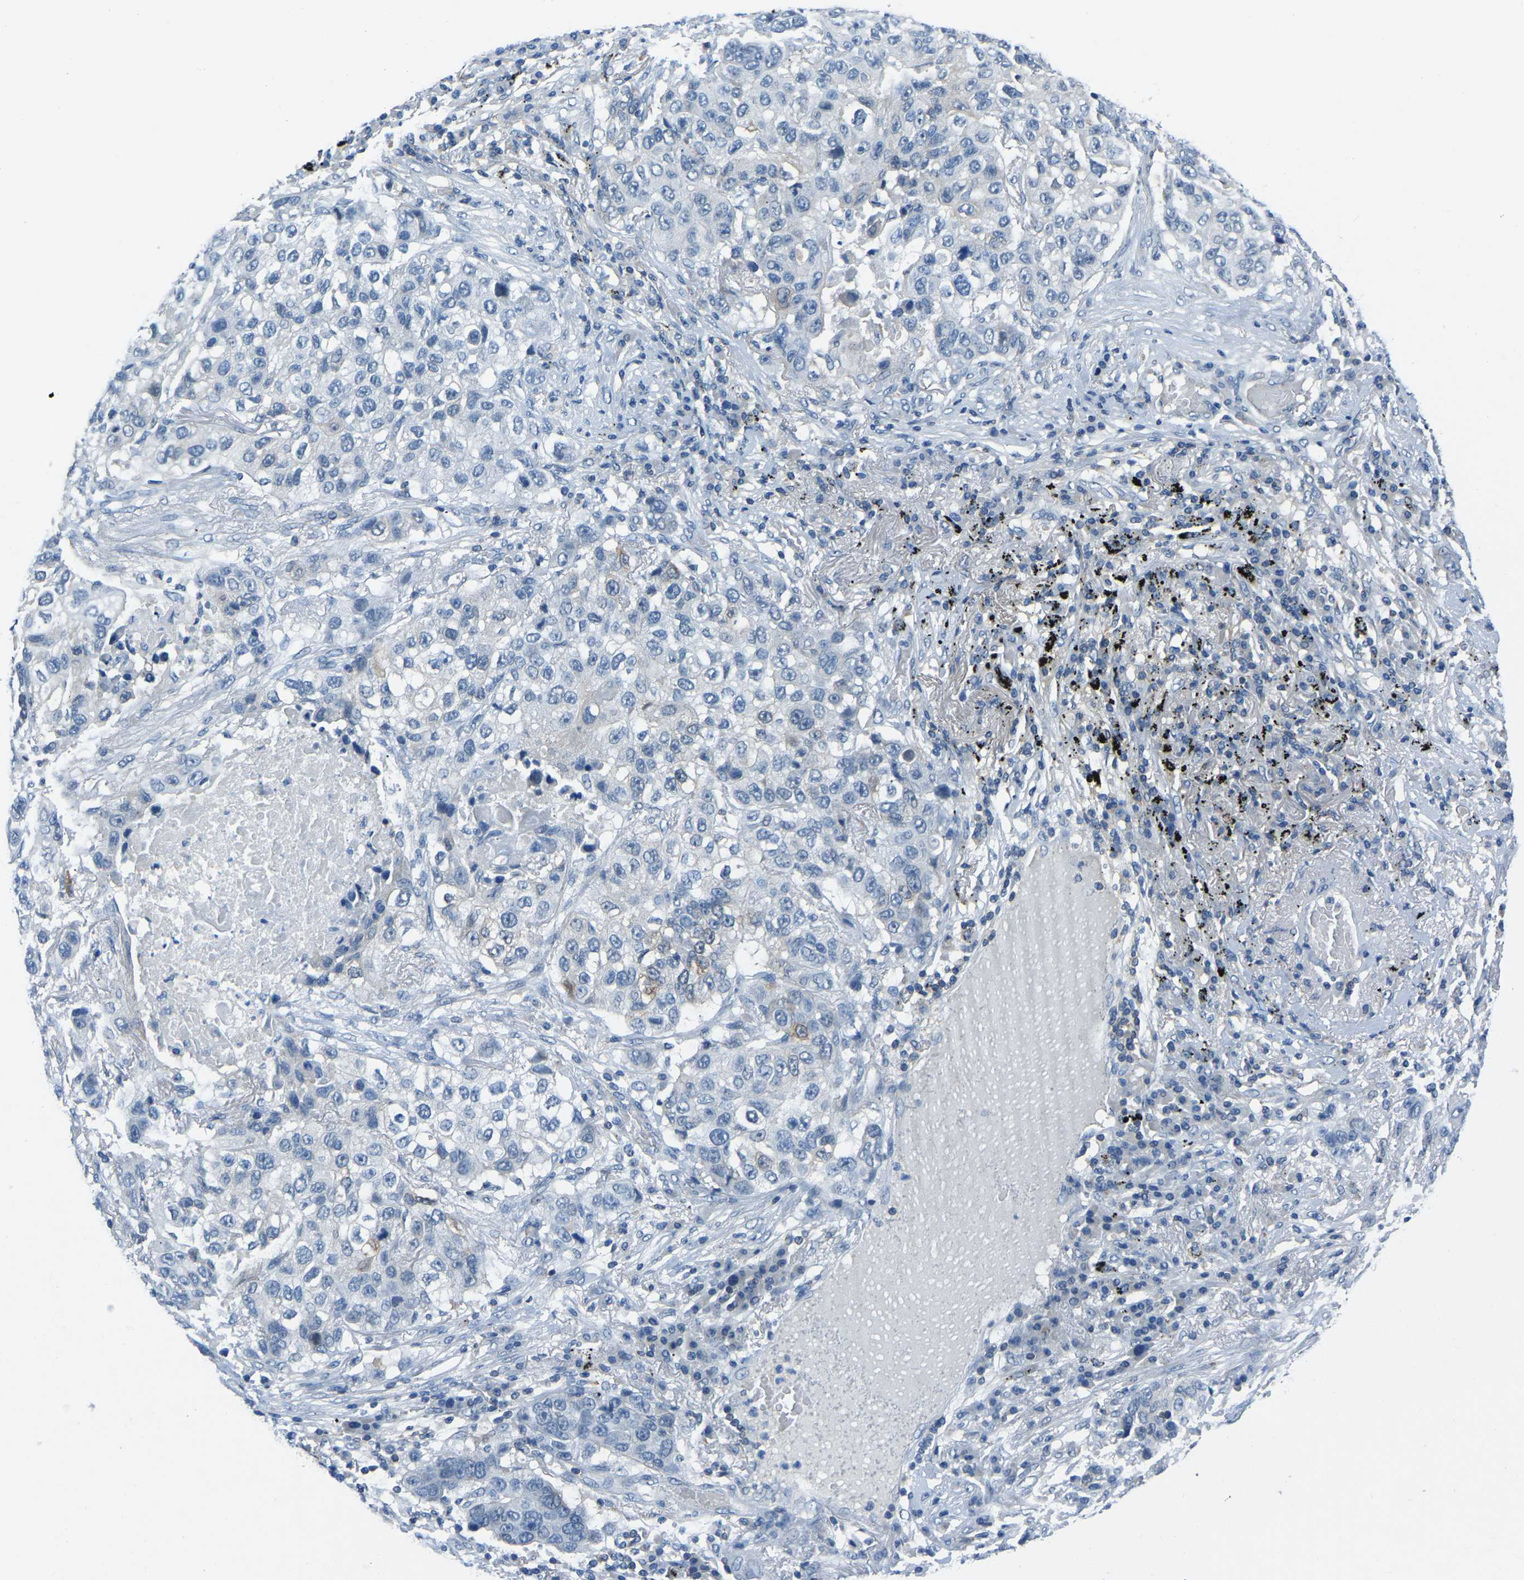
{"staining": {"intensity": "negative", "quantity": "none", "location": "none"}, "tissue": "lung cancer", "cell_type": "Tumor cells", "image_type": "cancer", "snomed": [{"axis": "morphology", "description": "Squamous cell carcinoma, NOS"}, {"axis": "topography", "description": "Lung"}], "caption": "Human lung squamous cell carcinoma stained for a protein using immunohistochemistry displays no positivity in tumor cells.", "gene": "XIRP1", "patient": {"sex": "male", "age": 57}}